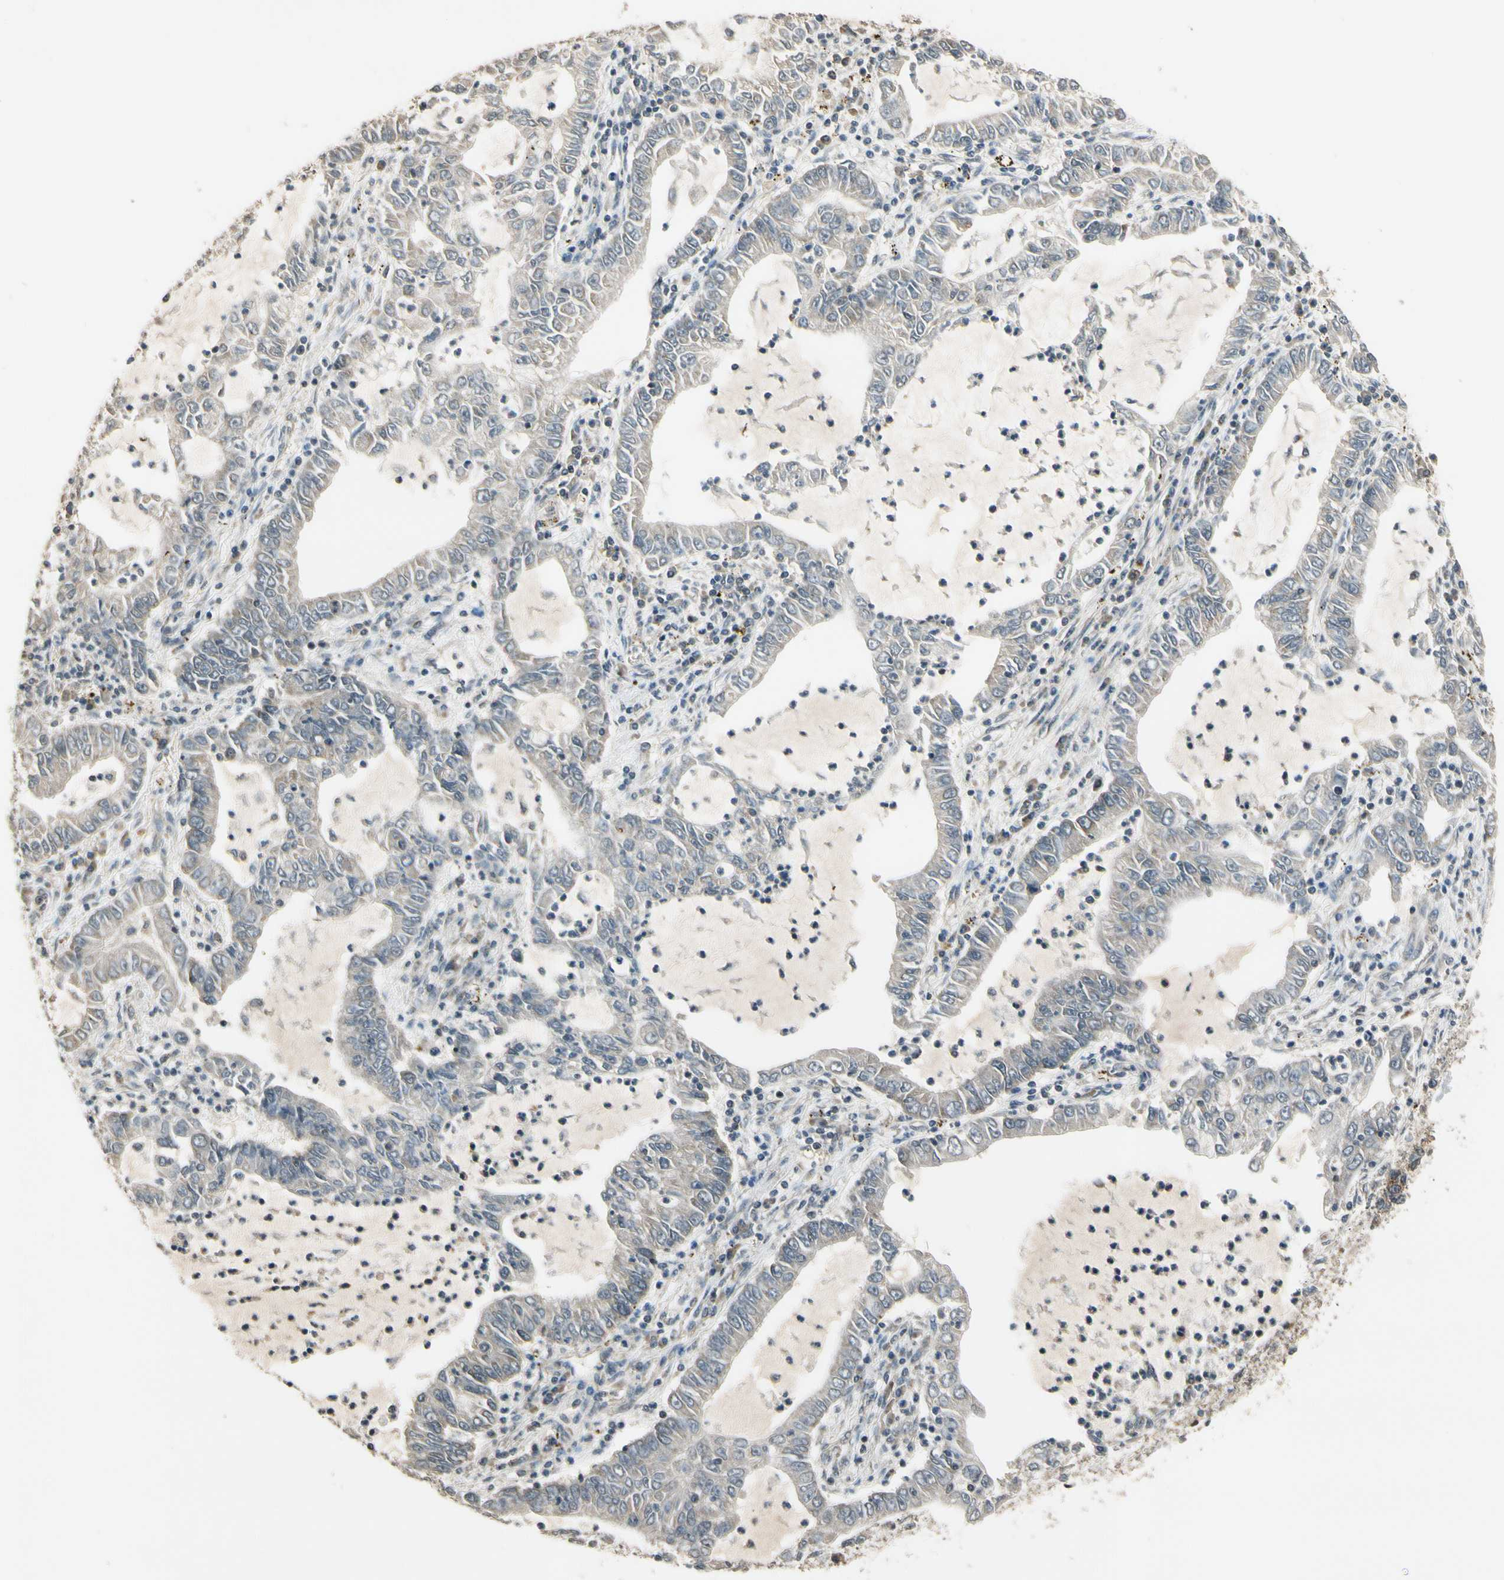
{"staining": {"intensity": "weak", "quantity": "<25%", "location": "cytoplasmic/membranous"}, "tissue": "lung cancer", "cell_type": "Tumor cells", "image_type": "cancer", "snomed": [{"axis": "morphology", "description": "Adenocarcinoma, NOS"}, {"axis": "topography", "description": "Lung"}], "caption": "There is no significant expression in tumor cells of lung cancer (adenocarcinoma).", "gene": "LAMTOR1", "patient": {"sex": "female", "age": 51}}